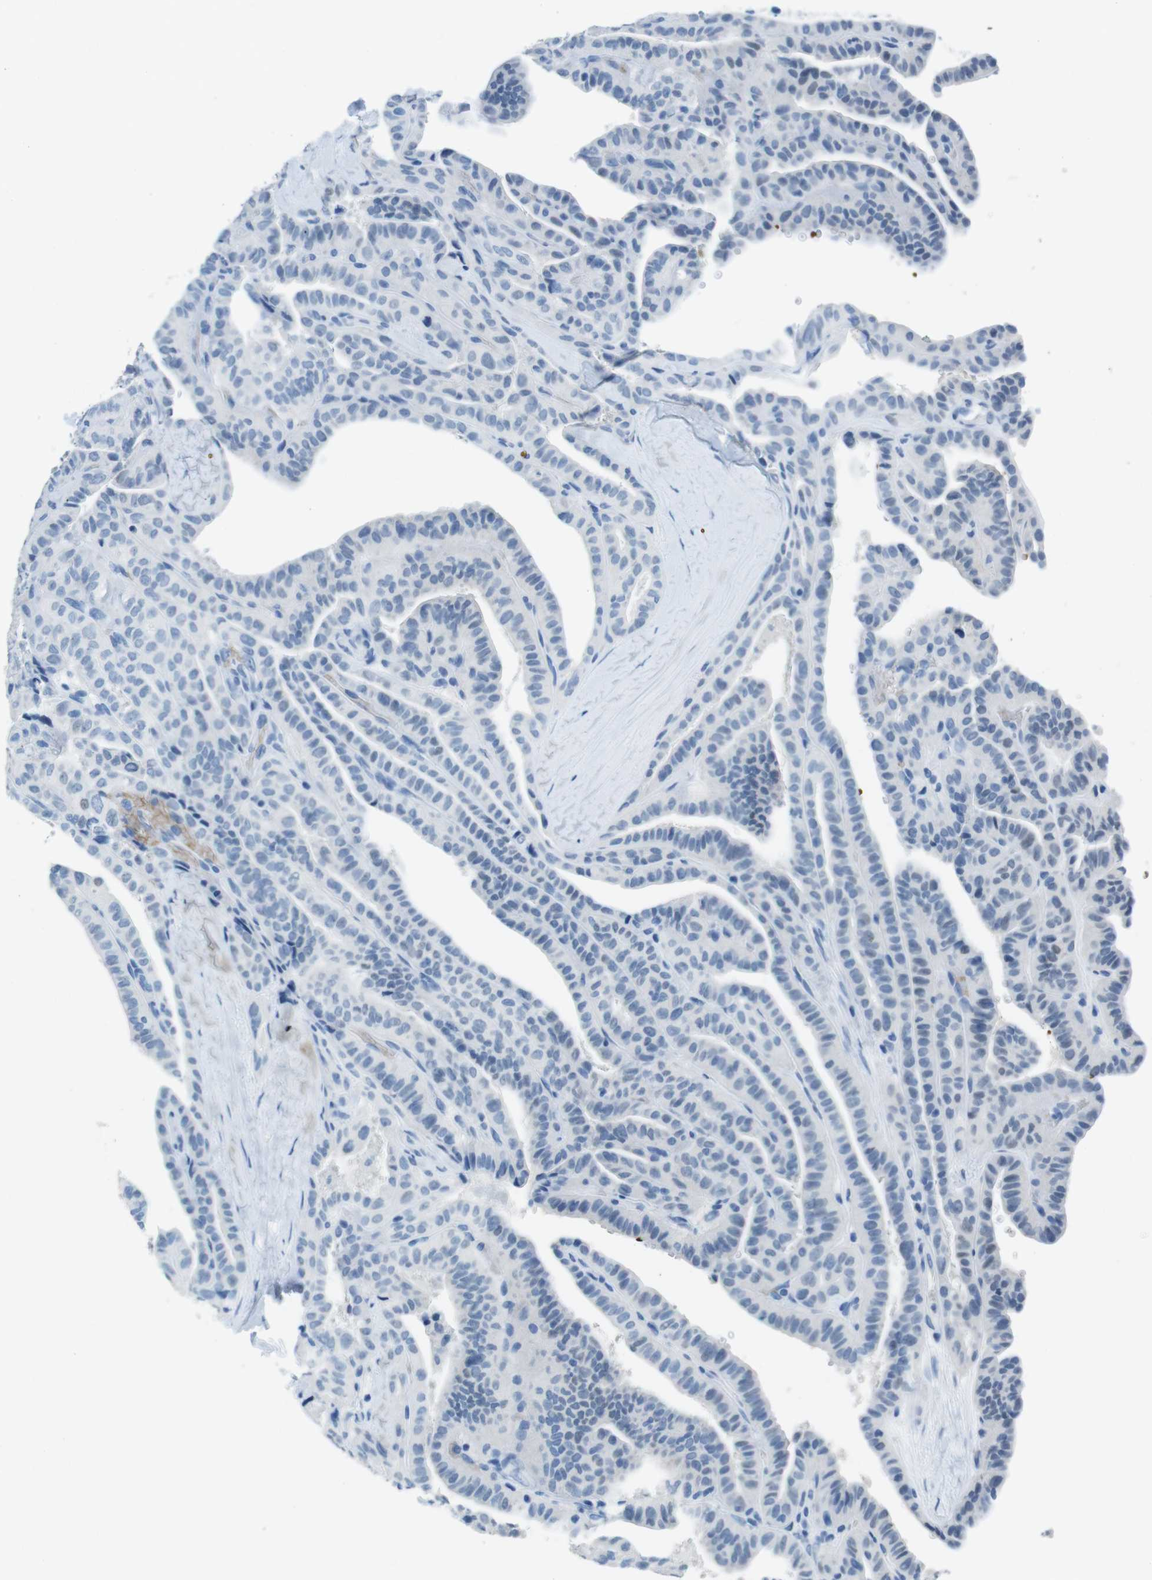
{"staining": {"intensity": "negative", "quantity": "none", "location": "none"}, "tissue": "thyroid cancer", "cell_type": "Tumor cells", "image_type": "cancer", "snomed": [{"axis": "morphology", "description": "Papillary adenocarcinoma, NOS"}, {"axis": "topography", "description": "Thyroid gland"}], "caption": "Tumor cells show no significant protein expression in thyroid cancer (papillary adenocarcinoma). (Stains: DAB immunohistochemistry with hematoxylin counter stain, Microscopy: brightfield microscopy at high magnification).", "gene": "TFAP2C", "patient": {"sex": "male", "age": 77}}